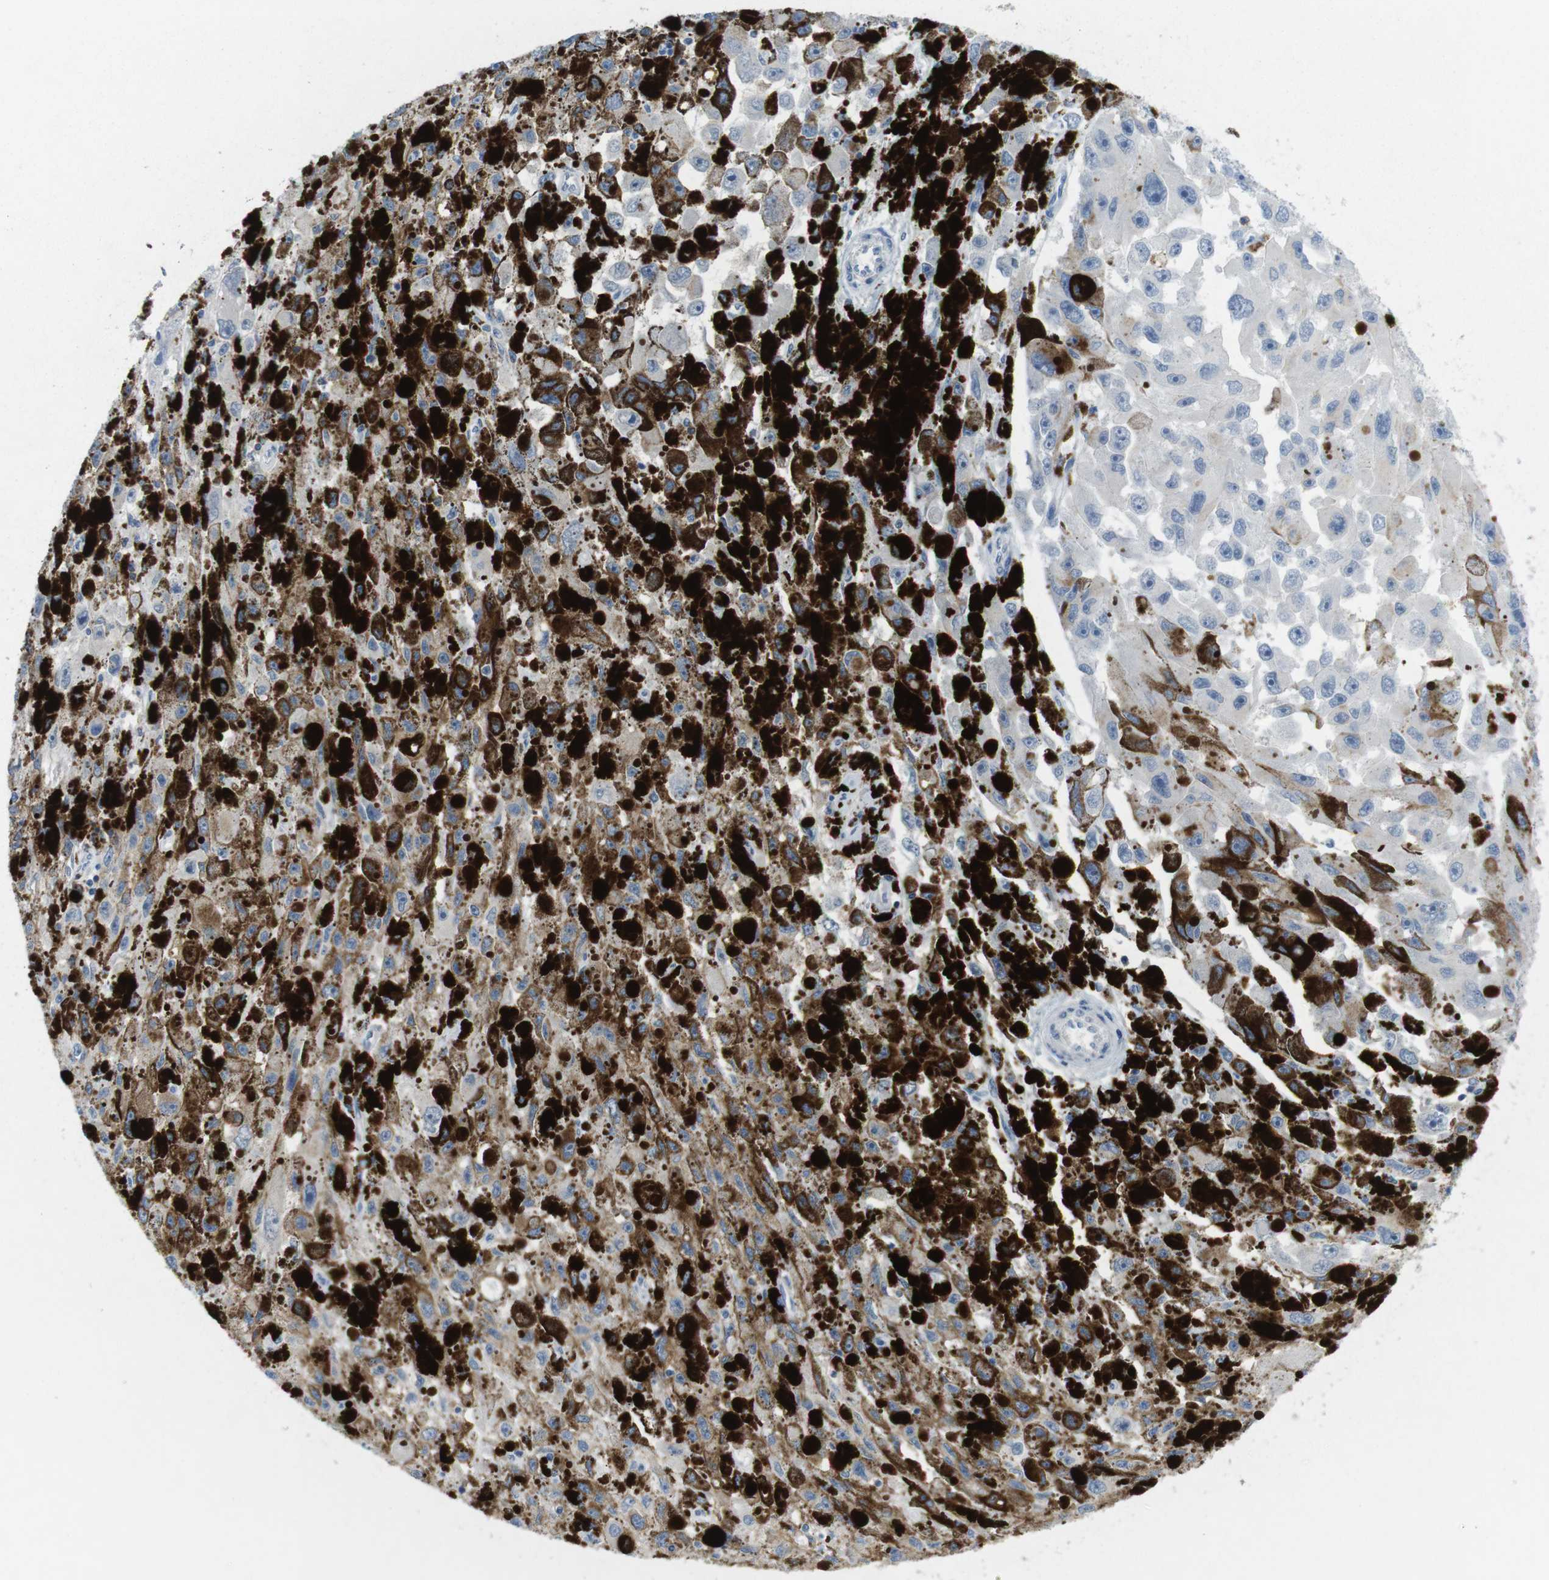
{"staining": {"intensity": "negative", "quantity": "none", "location": "none"}, "tissue": "melanoma", "cell_type": "Tumor cells", "image_type": "cancer", "snomed": [{"axis": "morphology", "description": "Malignant melanoma, NOS"}, {"axis": "topography", "description": "Skin"}], "caption": "Tumor cells are negative for protein expression in human malignant melanoma.", "gene": "CD5", "patient": {"sex": "female", "age": 104}}